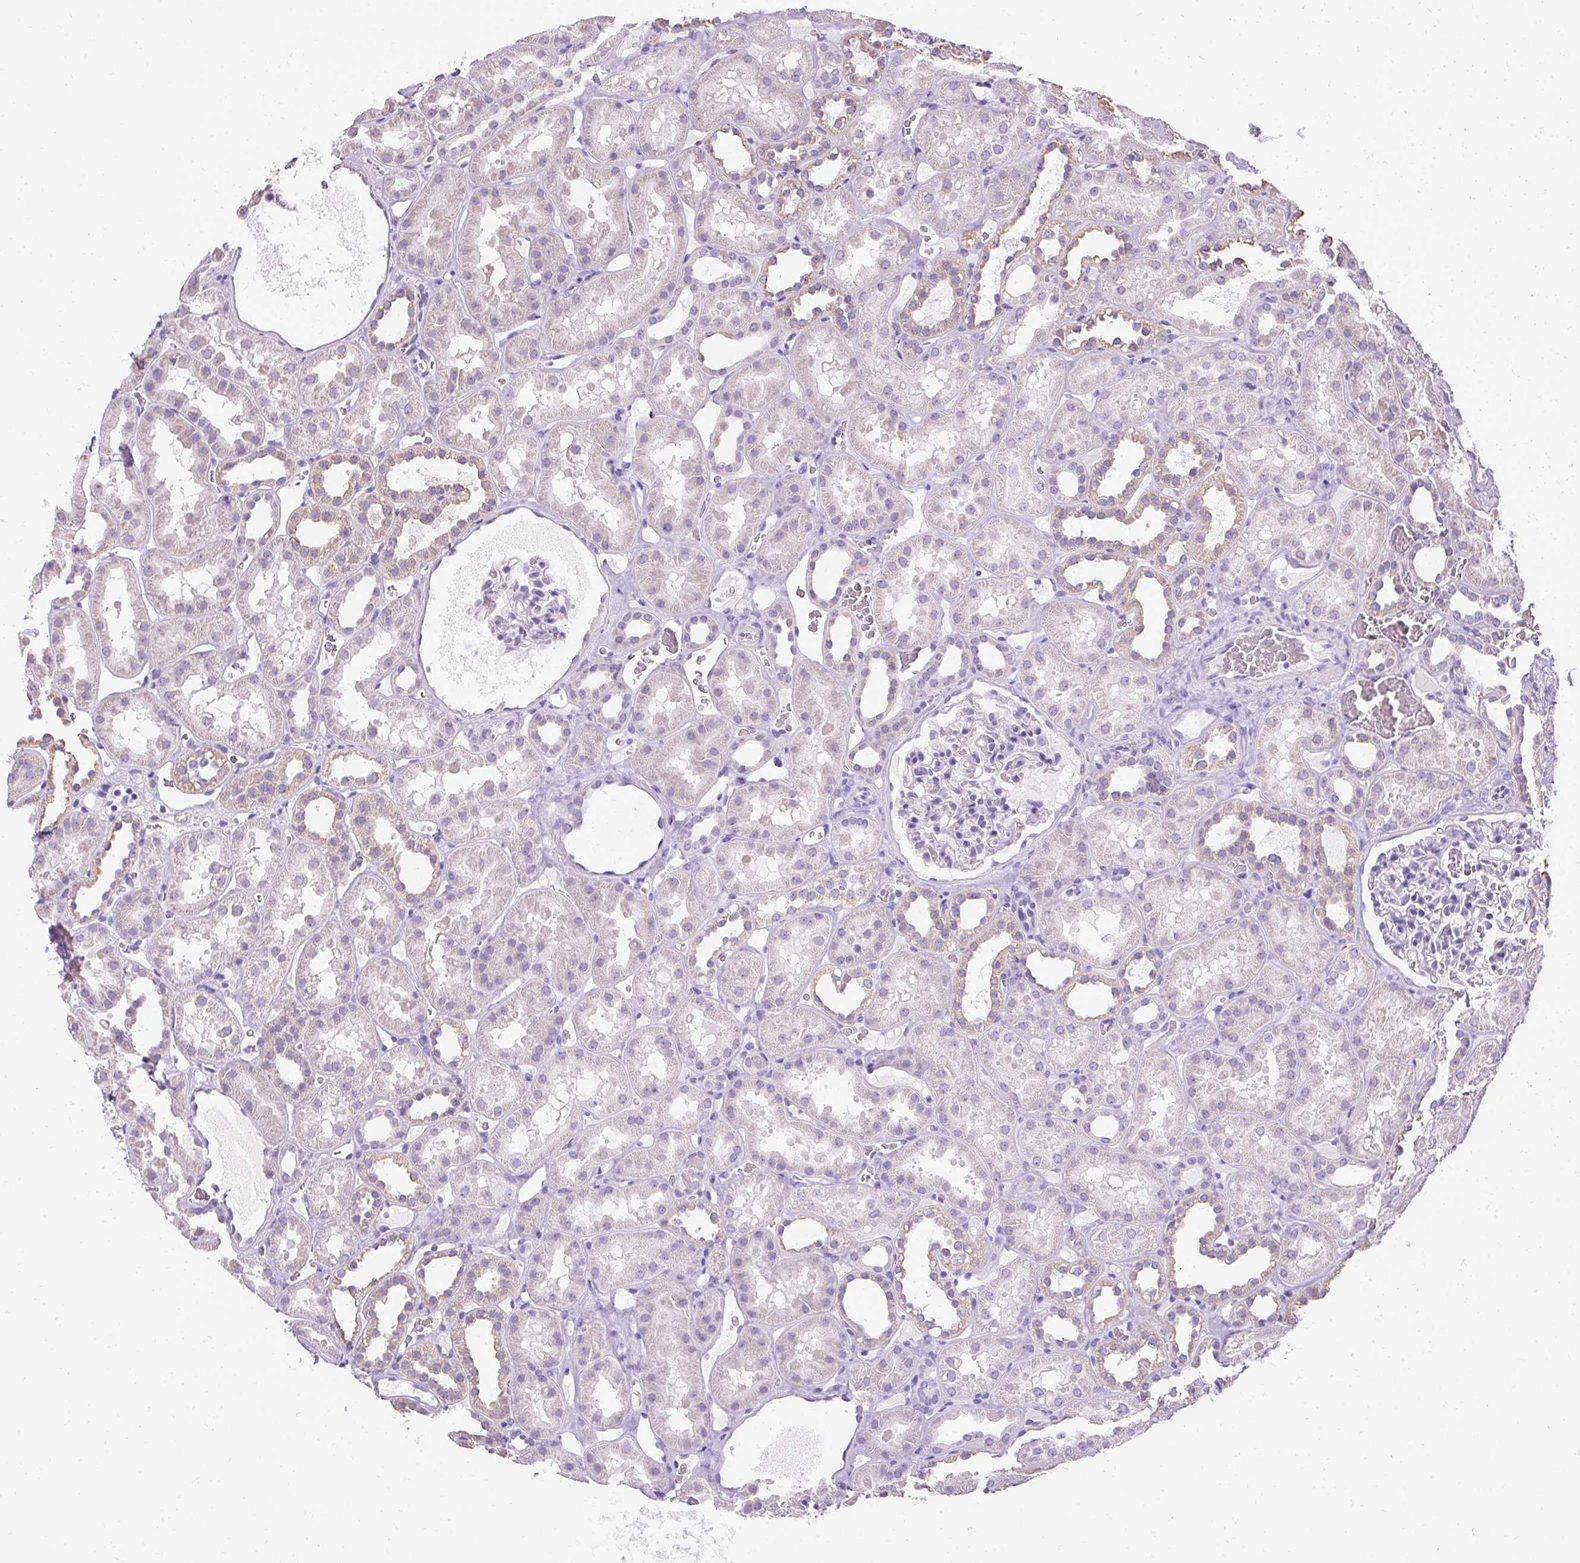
{"staining": {"intensity": "negative", "quantity": "none", "location": "none"}, "tissue": "kidney", "cell_type": "Cells in glomeruli", "image_type": "normal", "snomed": [{"axis": "morphology", "description": "Normal tissue, NOS"}, {"axis": "topography", "description": "Kidney"}], "caption": "An image of kidney stained for a protein displays no brown staining in cells in glomeruli.", "gene": "ASGR2", "patient": {"sex": "female", "age": 41}}